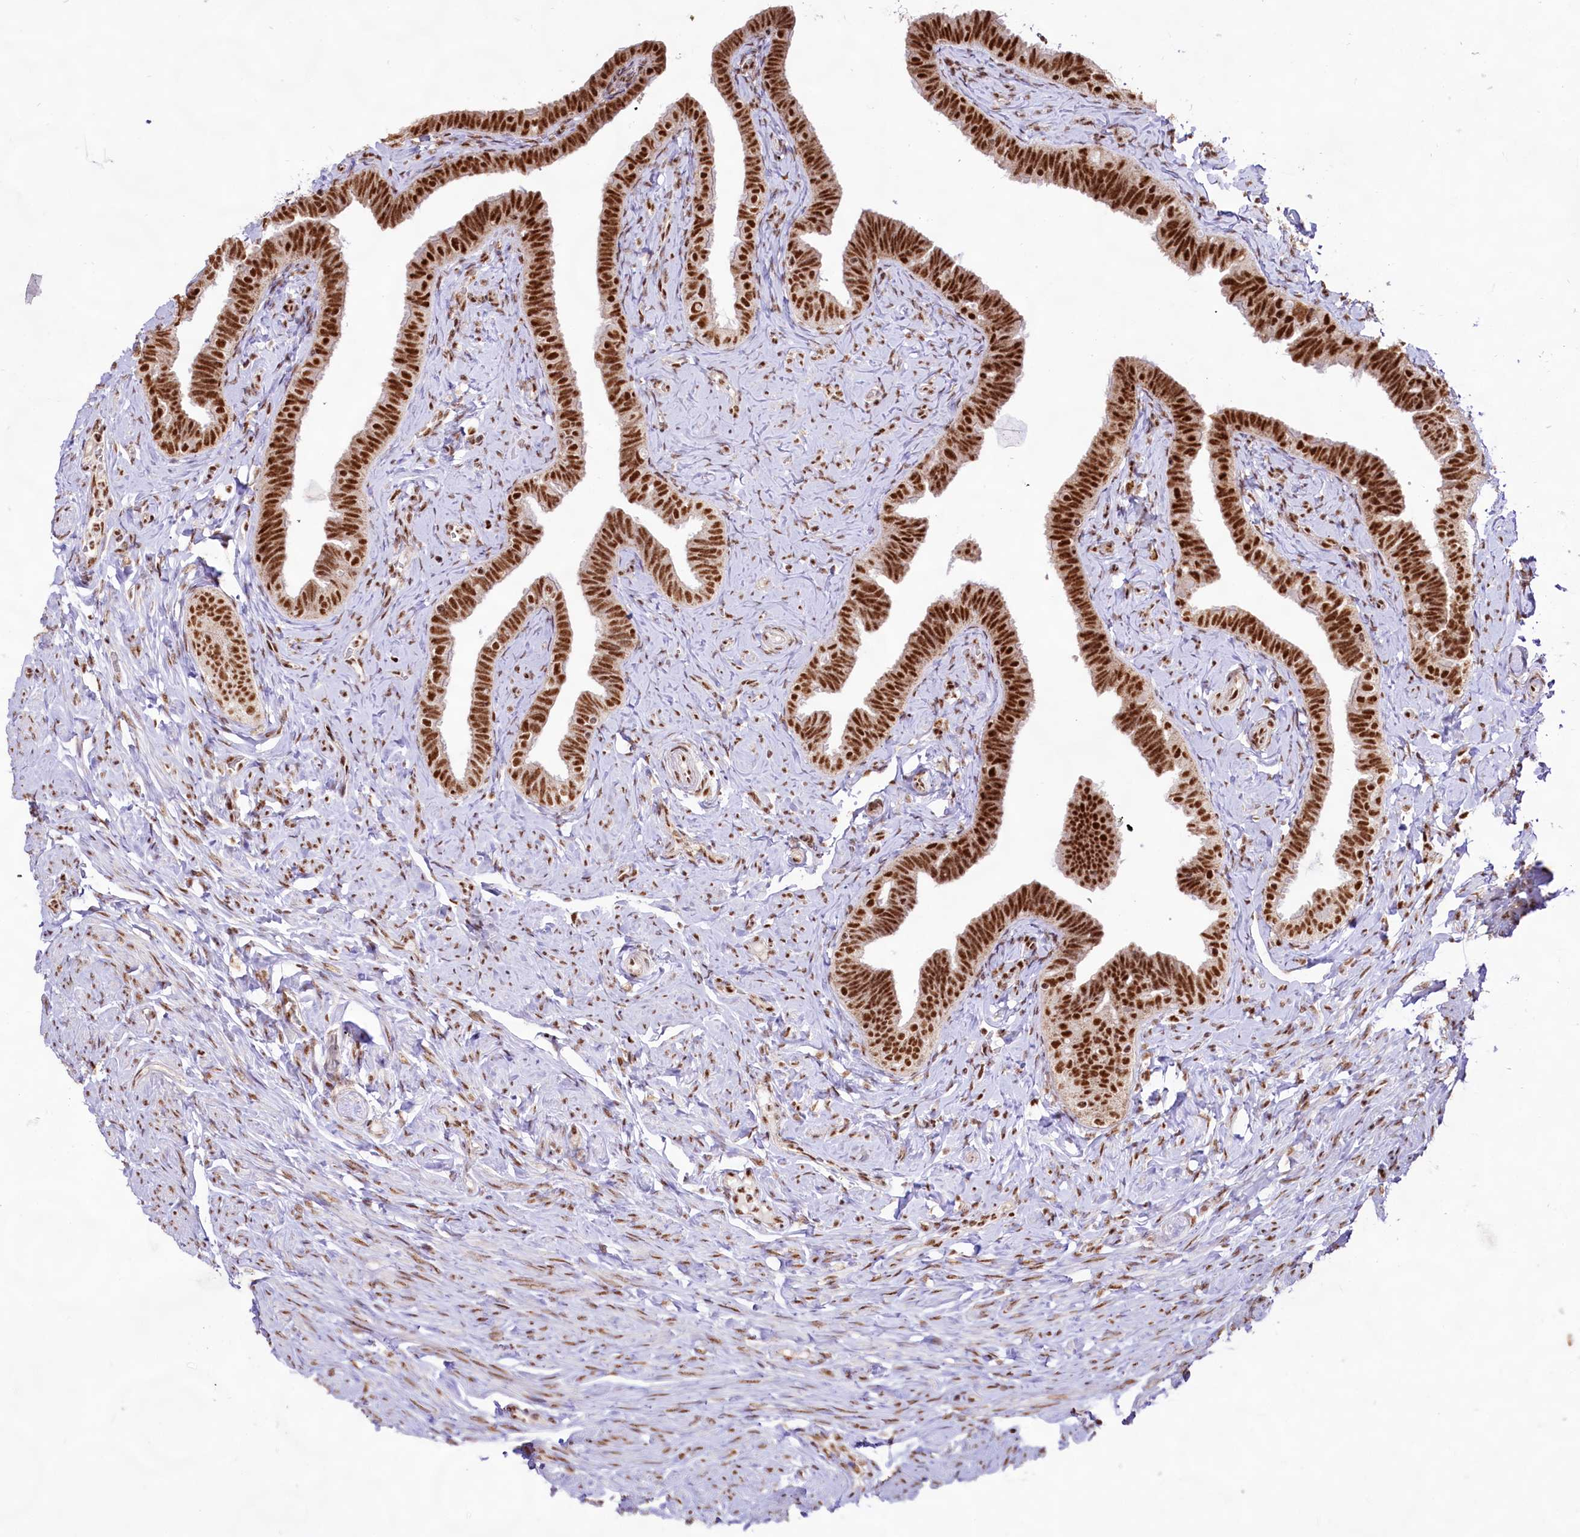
{"staining": {"intensity": "strong", "quantity": ">75%", "location": "nuclear"}, "tissue": "fallopian tube", "cell_type": "Glandular cells", "image_type": "normal", "snomed": [{"axis": "morphology", "description": "Normal tissue, NOS"}, {"axis": "topography", "description": "Fallopian tube"}], "caption": "A brown stain highlights strong nuclear positivity of a protein in glandular cells of unremarkable human fallopian tube. Using DAB (brown) and hematoxylin (blue) stains, captured at high magnification using brightfield microscopy.", "gene": "HIRA", "patient": {"sex": "female", "age": 39}}